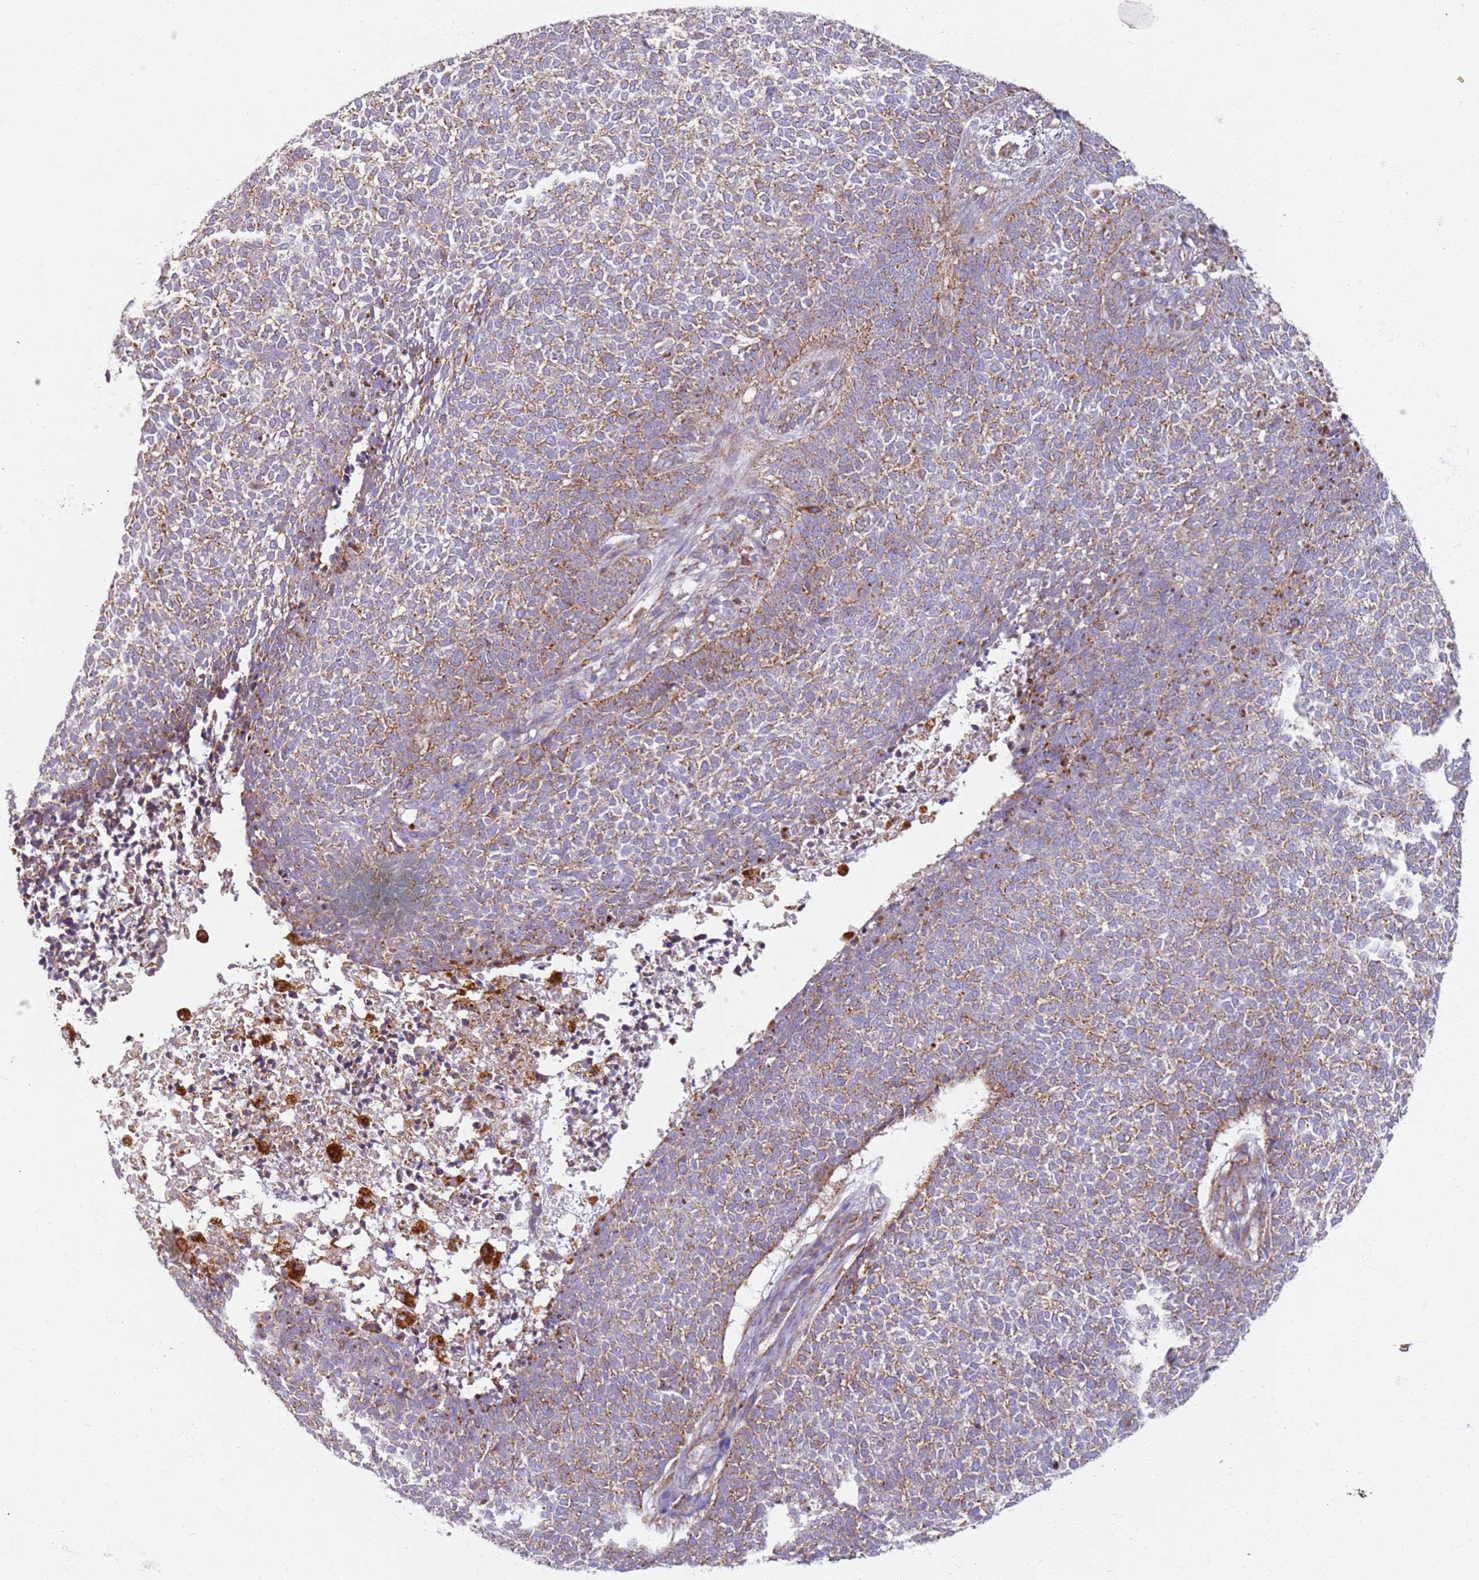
{"staining": {"intensity": "moderate", "quantity": ">75%", "location": "cytoplasmic/membranous"}, "tissue": "skin cancer", "cell_type": "Tumor cells", "image_type": "cancer", "snomed": [{"axis": "morphology", "description": "Basal cell carcinoma"}, {"axis": "topography", "description": "Skin"}], "caption": "IHC image of human skin cancer (basal cell carcinoma) stained for a protein (brown), which displays medium levels of moderate cytoplasmic/membranous staining in about >75% of tumor cells.", "gene": "PROKR2", "patient": {"sex": "female", "age": 84}}